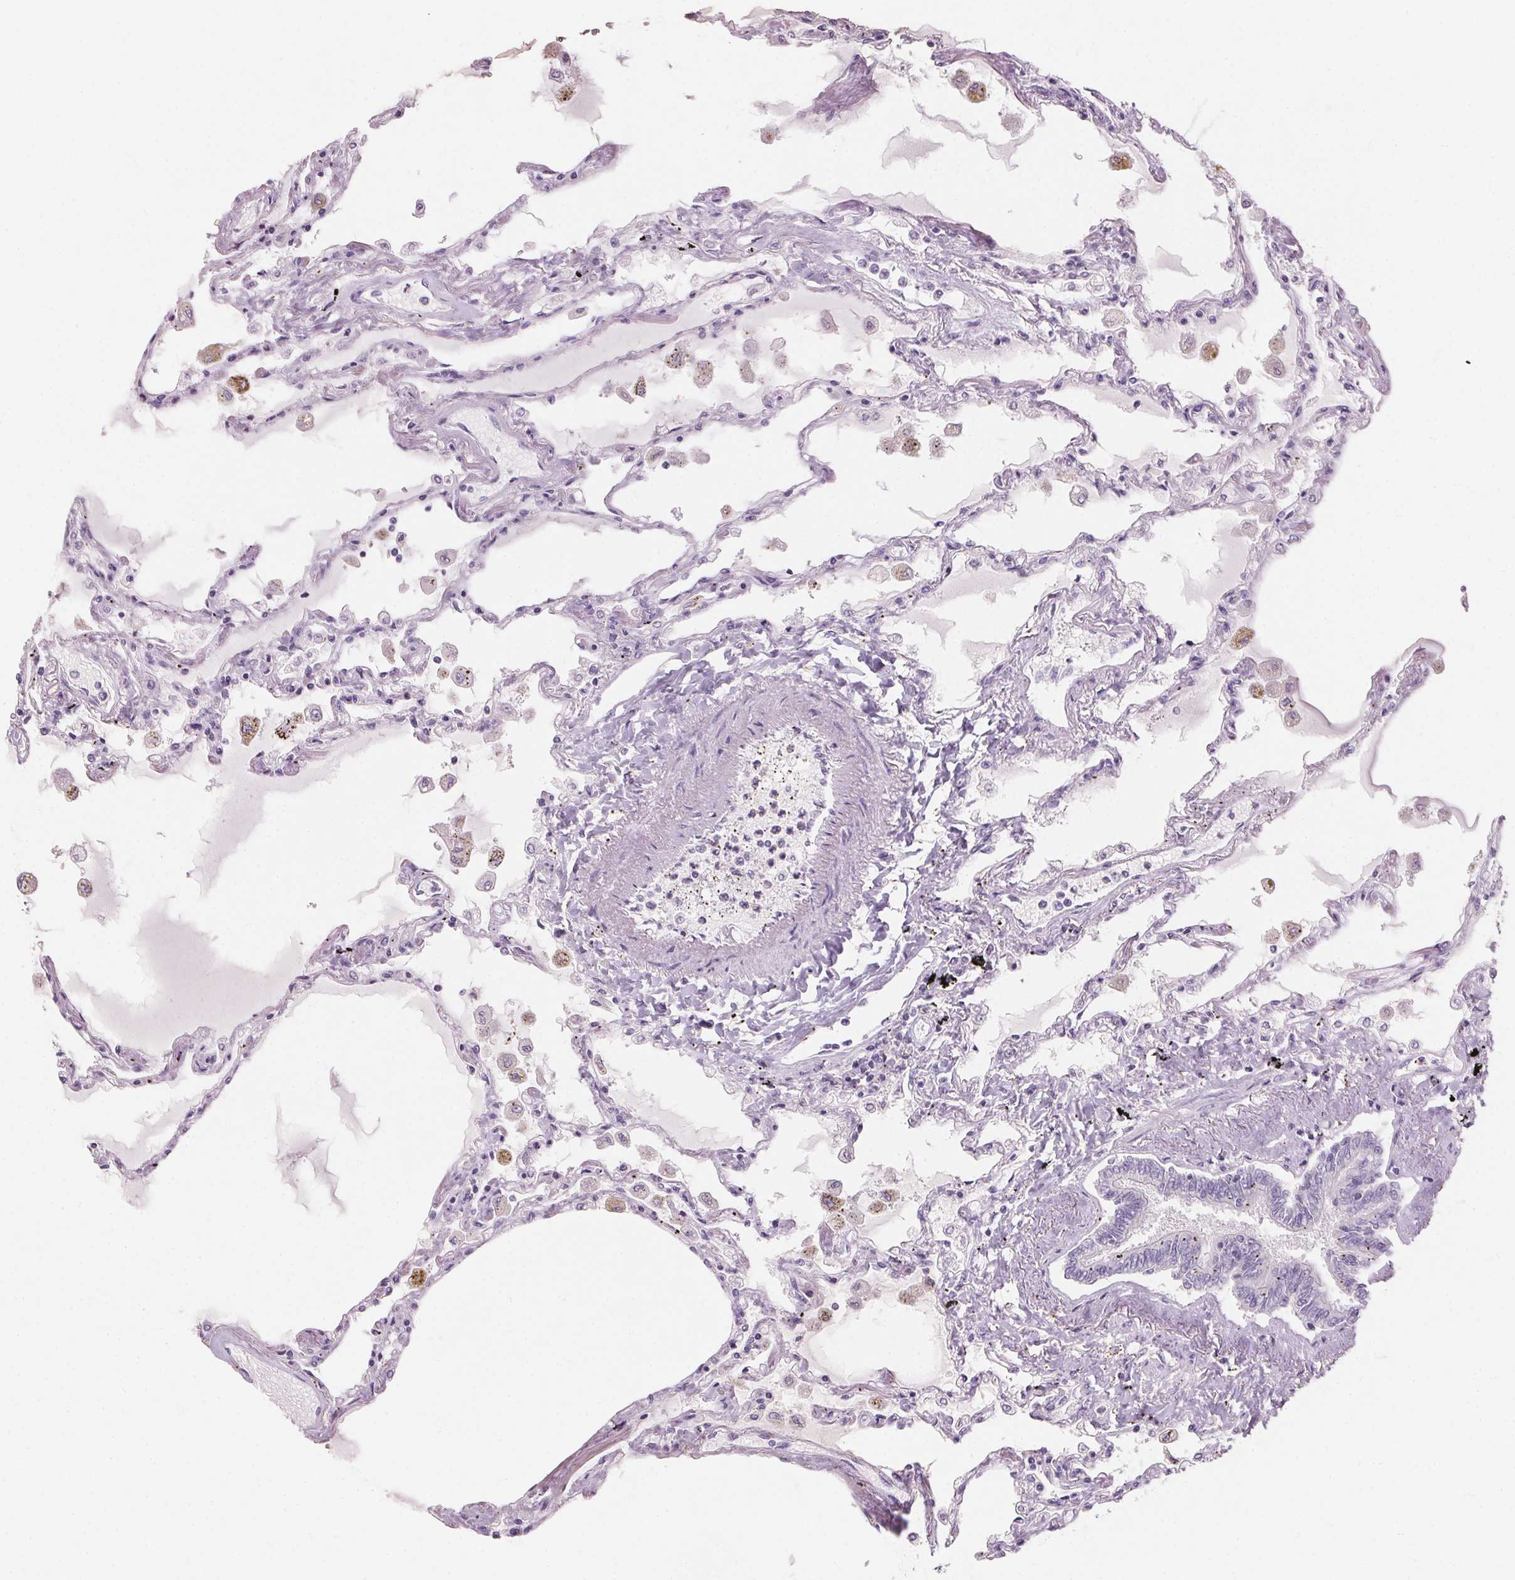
{"staining": {"intensity": "negative", "quantity": "none", "location": "none"}, "tissue": "lung", "cell_type": "Alveolar cells", "image_type": "normal", "snomed": [{"axis": "morphology", "description": "Normal tissue, NOS"}, {"axis": "morphology", "description": "Adenocarcinoma, NOS"}, {"axis": "topography", "description": "Cartilage tissue"}, {"axis": "topography", "description": "Lung"}], "caption": "IHC photomicrograph of normal lung: human lung stained with DAB reveals no significant protein staining in alveolar cells. Brightfield microscopy of IHC stained with DAB (brown) and hematoxylin (blue), captured at high magnification.", "gene": "HSD17B1", "patient": {"sex": "female", "age": 67}}